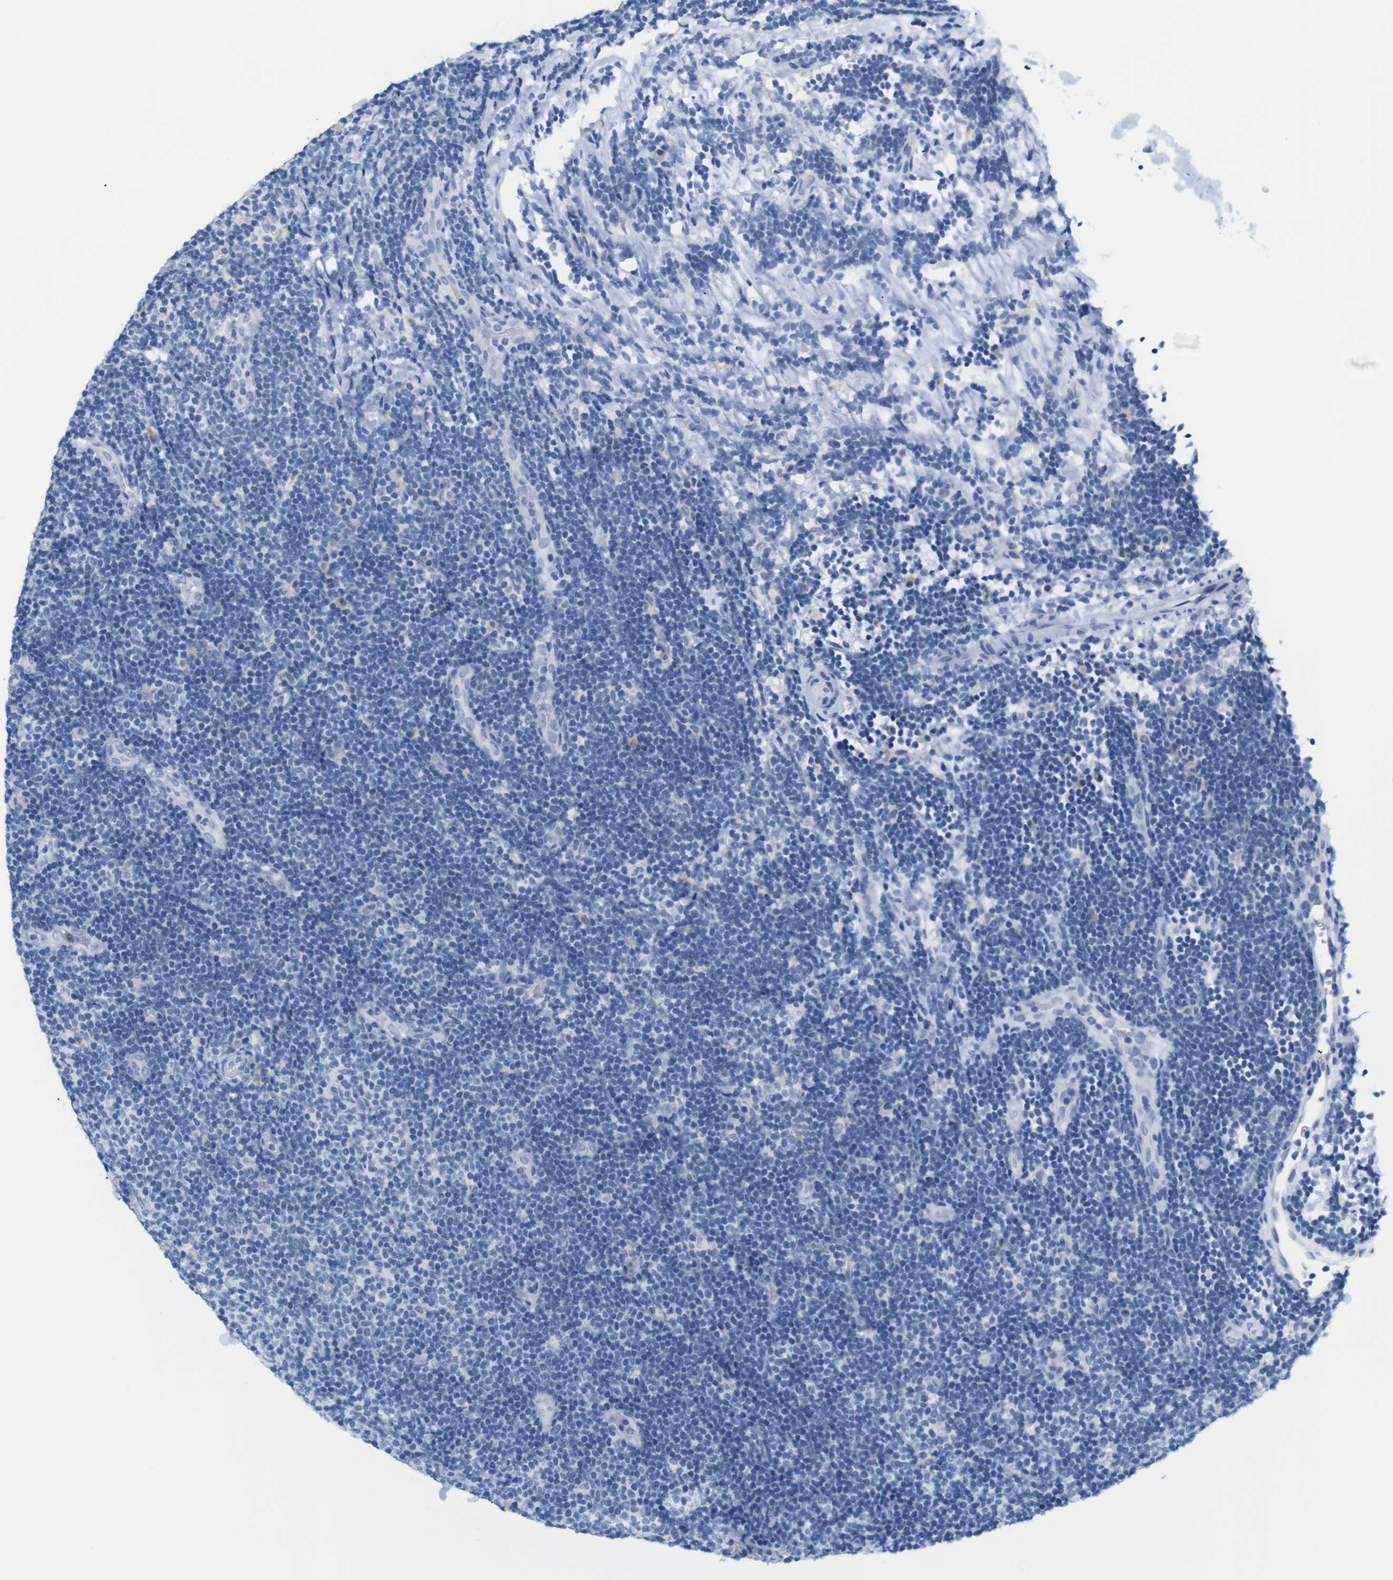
{"staining": {"intensity": "negative", "quantity": "none", "location": "none"}, "tissue": "lymphoma", "cell_type": "Tumor cells", "image_type": "cancer", "snomed": [{"axis": "morphology", "description": "Malignant lymphoma, non-Hodgkin's type, Low grade"}, {"axis": "topography", "description": "Lymph node"}], "caption": "The micrograph displays no staining of tumor cells in low-grade malignant lymphoma, non-Hodgkin's type.", "gene": "NEBL", "patient": {"sex": "male", "age": 83}}